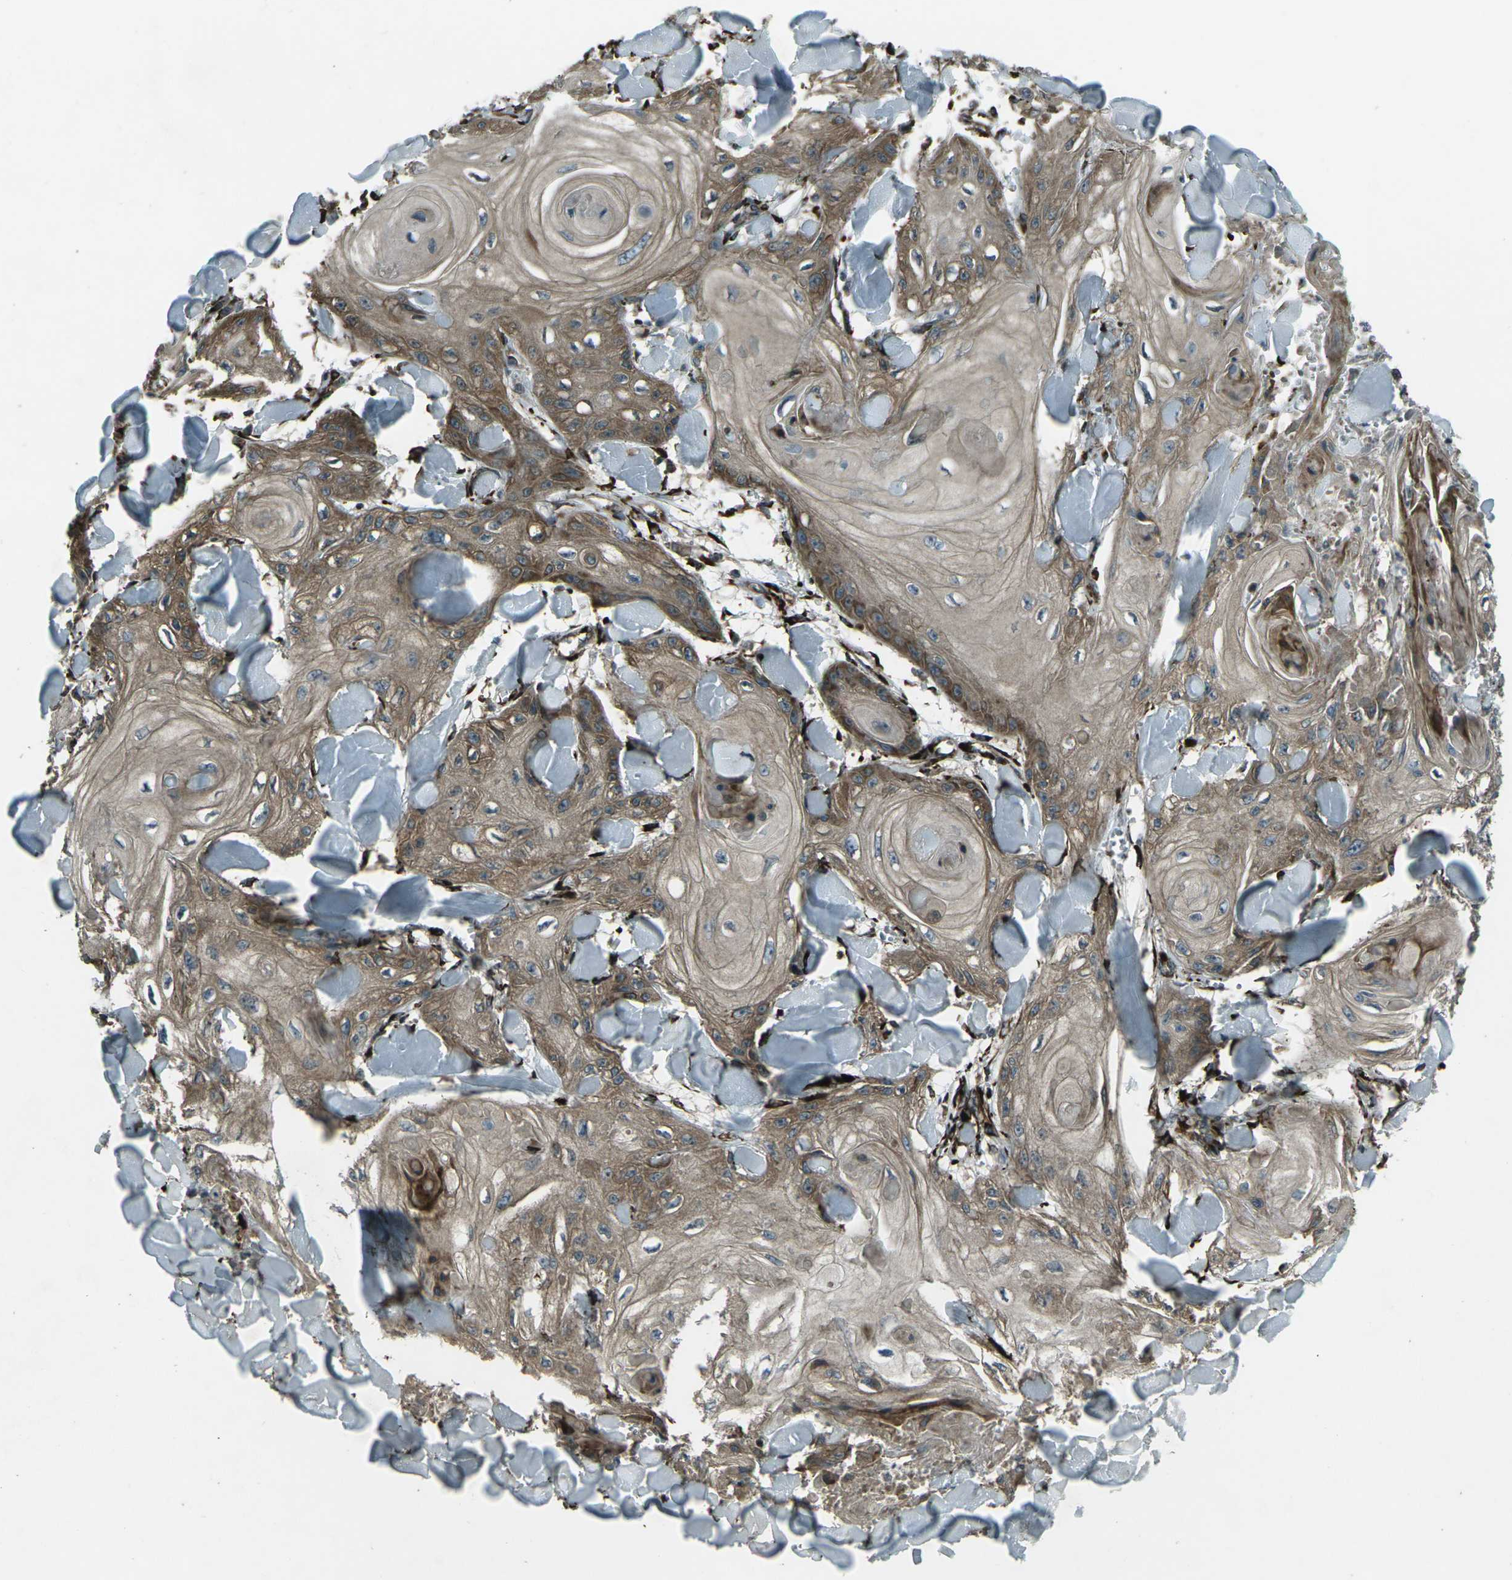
{"staining": {"intensity": "moderate", "quantity": "25%-75%", "location": "cytoplasmic/membranous"}, "tissue": "skin cancer", "cell_type": "Tumor cells", "image_type": "cancer", "snomed": [{"axis": "morphology", "description": "Squamous cell carcinoma, NOS"}, {"axis": "topography", "description": "Skin"}], "caption": "Protein positivity by IHC exhibits moderate cytoplasmic/membranous positivity in approximately 25%-75% of tumor cells in squamous cell carcinoma (skin).", "gene": "LSMEM1", "patient": {"sex": "male", "age": 74}}